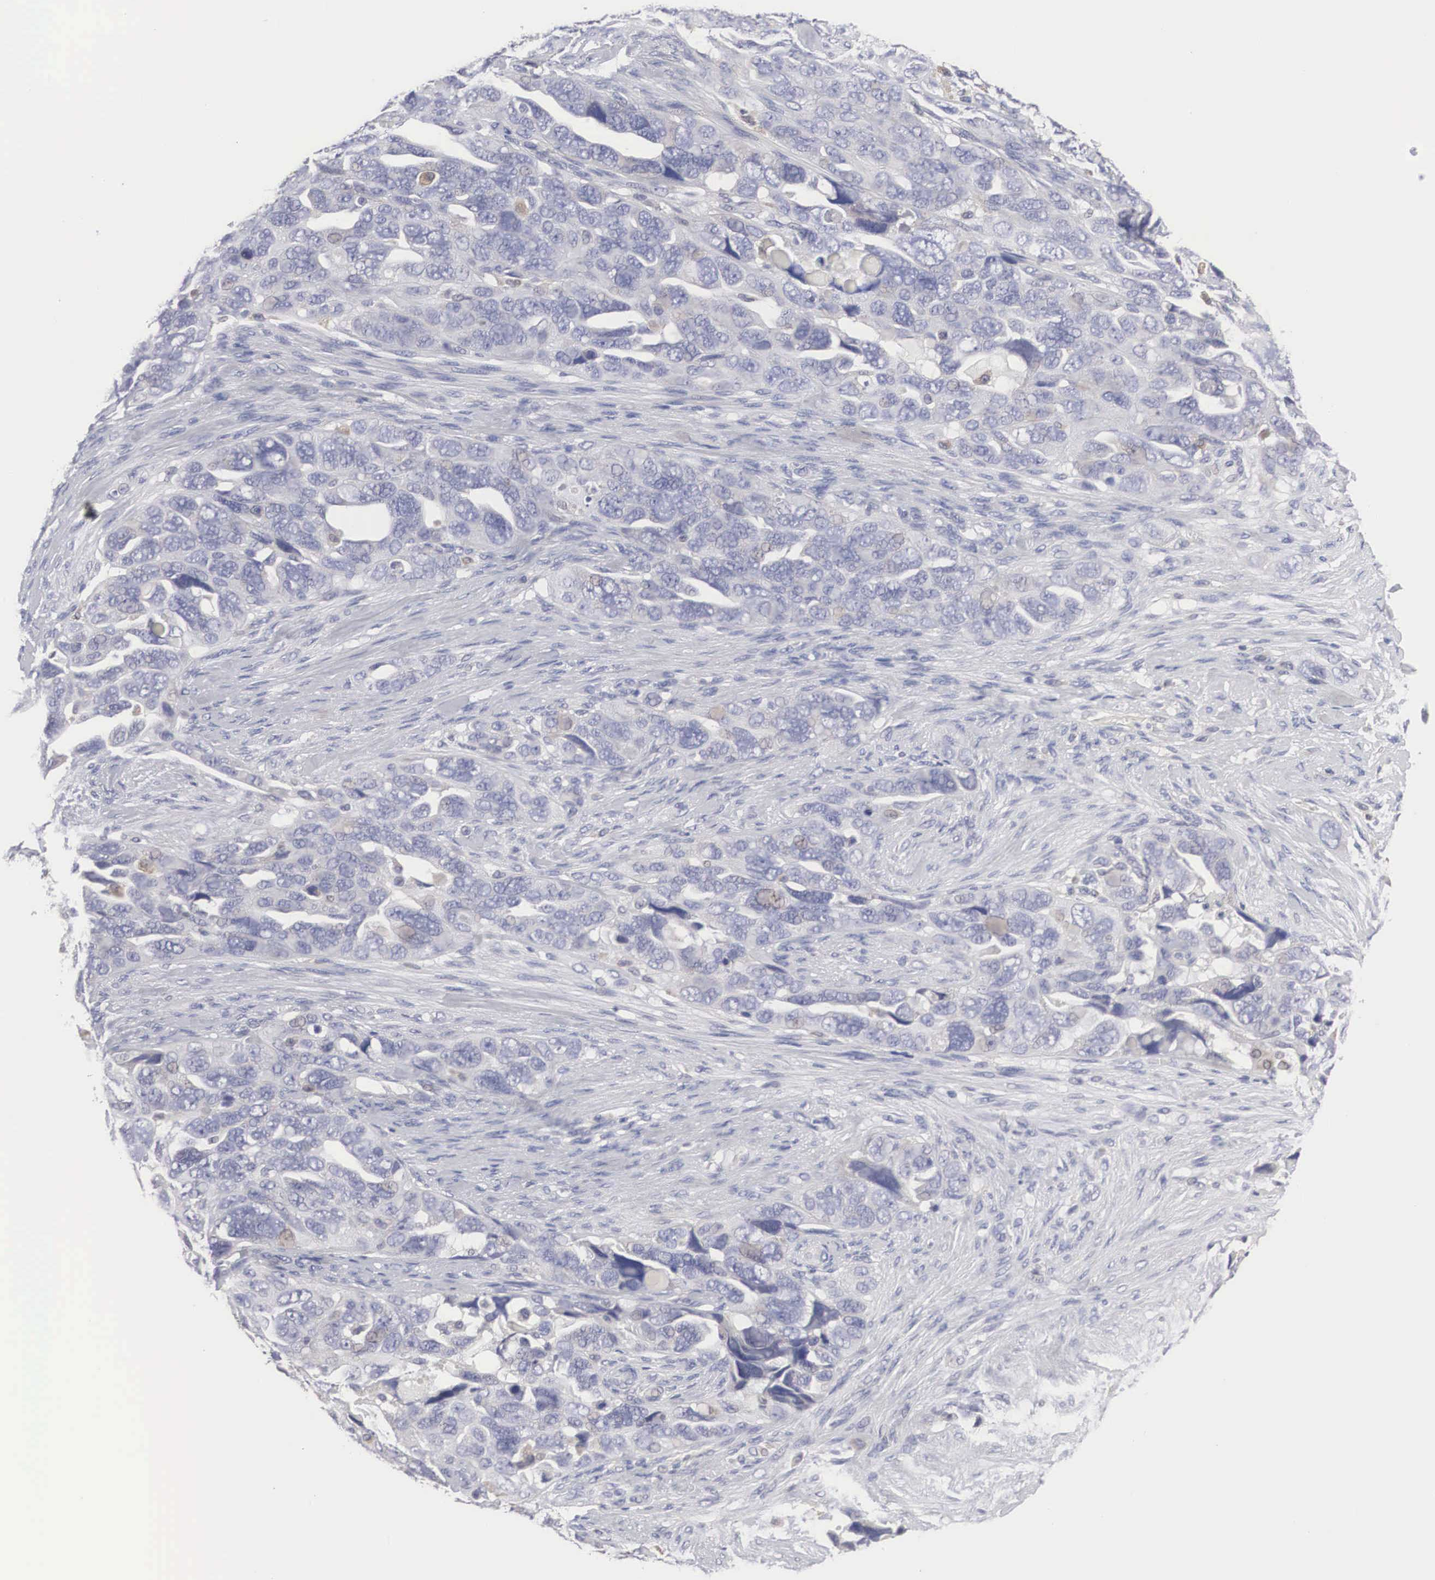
{"staining": {"intensity": "weak", "quantity": "<25%", "location": "cytoplasmic/membranous"}, "tissue": "ovarian cancer", "cell_type": "Tumor cells", "image_type": "cancer", "snomed": [{"axis": "morphology", "description": "Cystadenocarcinoma, serous, NOS"}, {"axis": "topography", "description": "Ovary"}], "caption": "Histopathology image shows no significant protein staining in tumor cells of ovarian cancer (serous cystadenocarcinoma).", "gene": "HMOX1", "patient": {"sex": "female", "age": 63}}